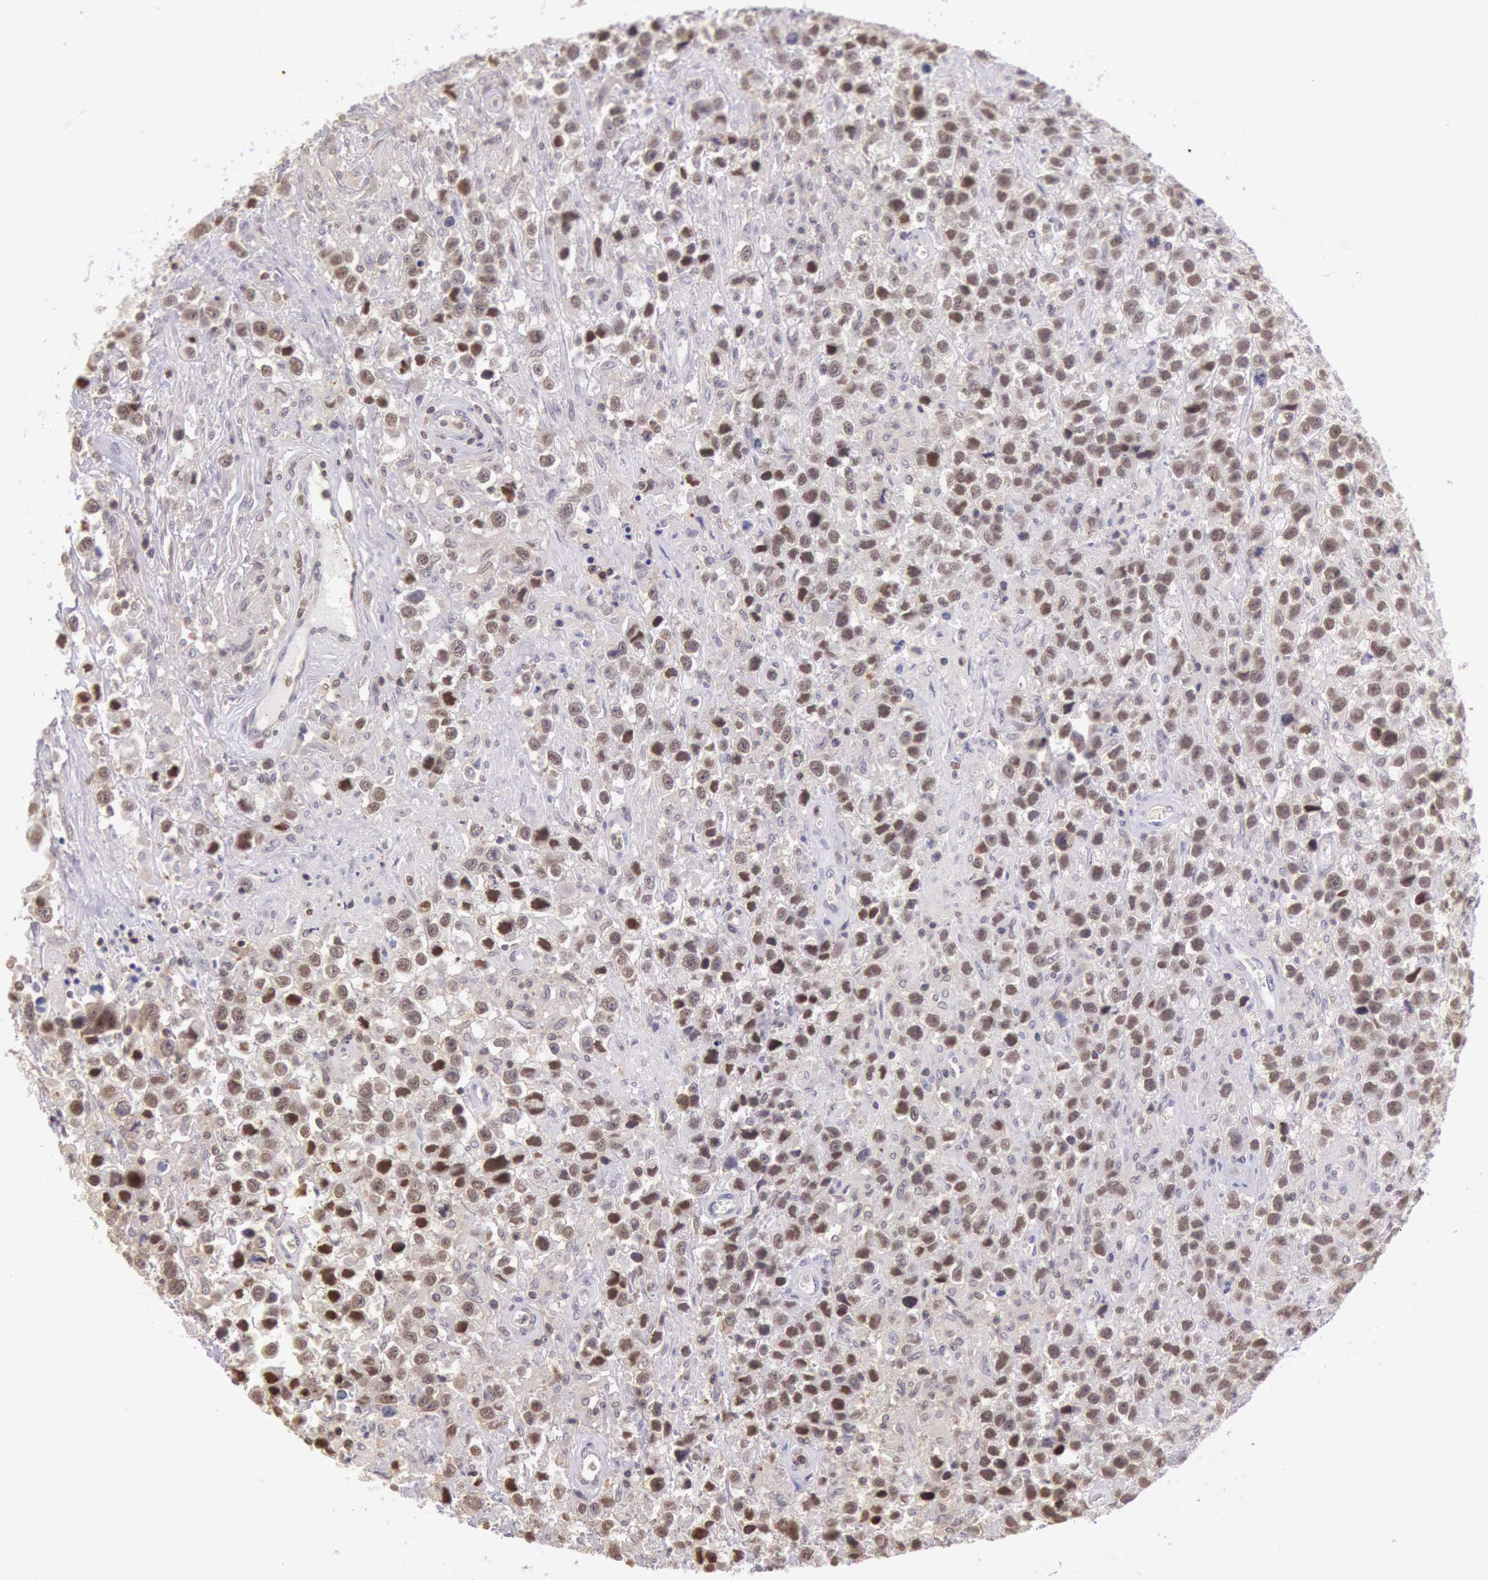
{"staining": {"intensity": "strong", "quantity": "25%-75%", "location": "nuclear"}, "tissue": "testis cancer", "cell_type": "Tumor cells", "image_type": "cancer", "snomed": [{"axis": "morphology", "description": "Seminoma, NOS"}, {"axis": "topography", "description": "Testis"}], "caption": "An immunohistochemistry histopathology image of tumor tissue is shown. Protein staining in brown labels strong nuclear positivity in testis seminoma within tumor cells.", "gene": "HIF1A", "patient": {"sex": "male", "age": 43}}